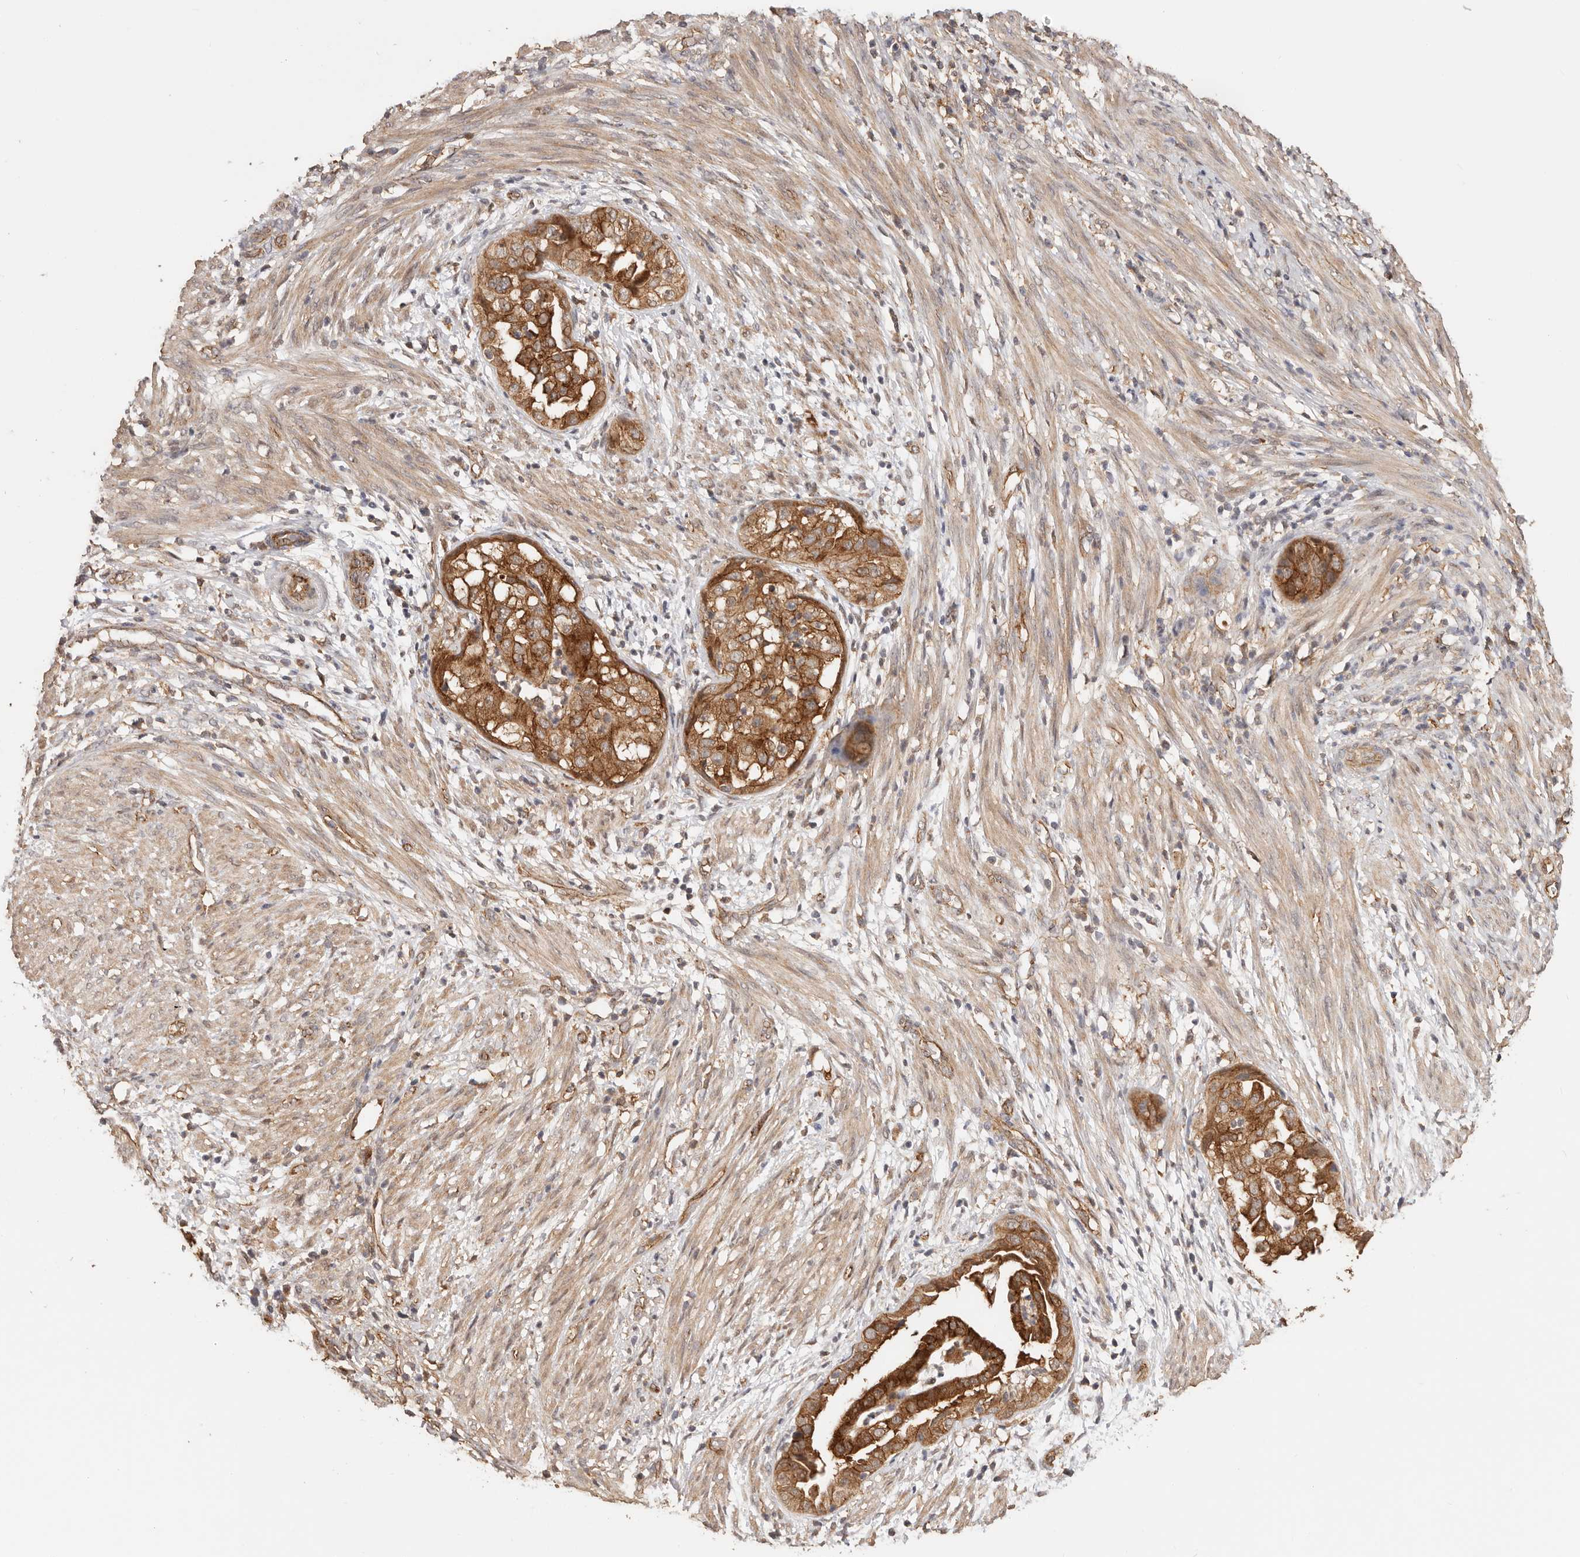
{"staining": {"intensity": "strong", "quantity": ">75%", "location": "cytoplasmic/membranous"}, "tissue": "endometrial cancer", "cell_type": "Tumor cells", "image_type": "cancer", "snomed": [{"axis": "morphology", "description": "Adenocarcinoma, NOS"}, {"axis": "topography", "description": "Endometrium"}], "caption": "An IHC micrograph of neoplastic tissue is shown. Protein staining in brown shows strong cytoplasmic/membranous positivity in endometrial cancer within tumor cells. The staining was performed using DAB (3,3'-diaminobenzidine) to visualize the protein expression in brown, while the nuclei were stained in blue with hematoxylin (Magnification: 20x).", "gene": "AFDN", "patient": {"sex": "female", "age": 85}}